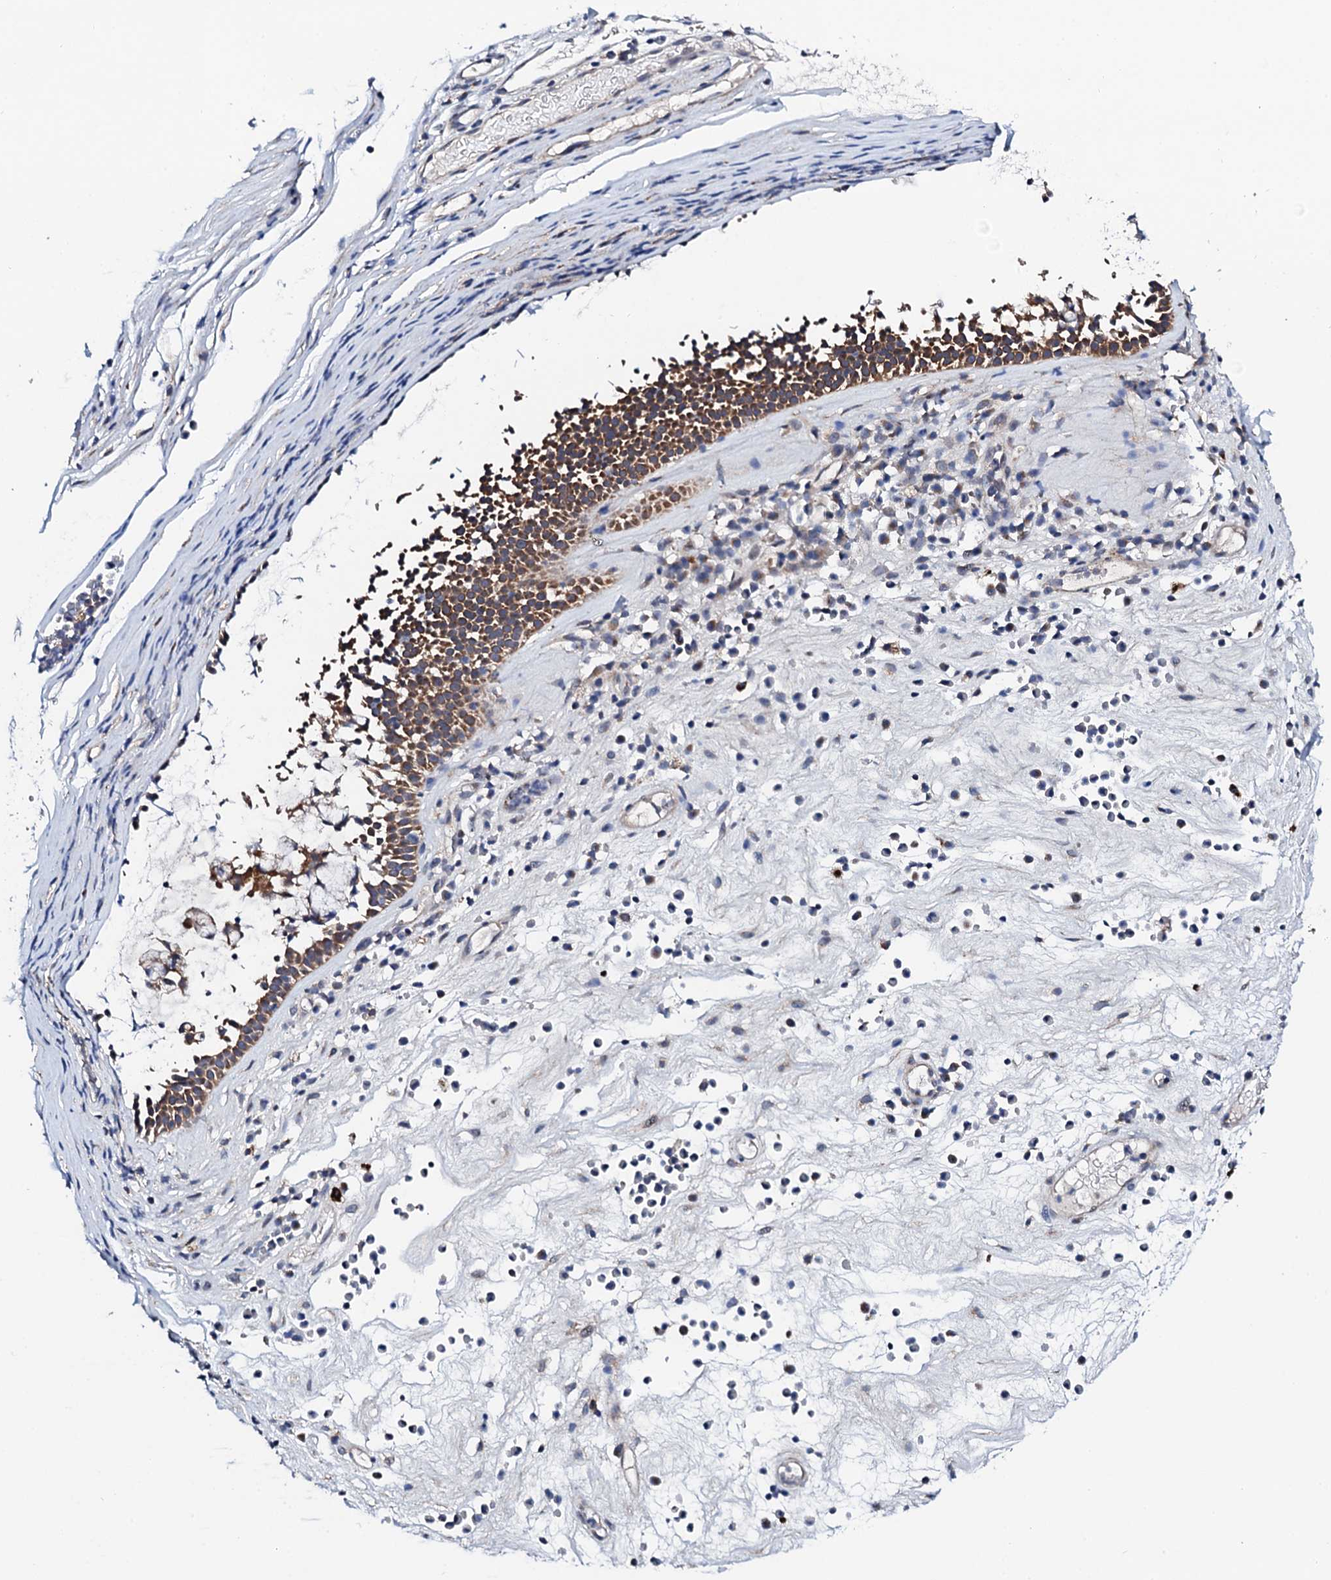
{"staining": {"intensity": "moderate", "quantity": ">75%", "location": "cytoplasmic/membranous"}, "tissue": "nasopharynx", "cell_type": "Respiratory epithelial cells", "image_type": "normal", "snomed": [{"axis": "morphology", "description": "Normal tissue, NOS"}, {"axis": "morphology", "description": "Inflammation, NOS"}, {"axis": "morphology", "description": "Malignant melanoma, Metastatic site"}, {"axis": "topography", "description": "Nasopharynx"}], "caption": "Nasopharynx stained for a protein (brown) demonstrates moderate cytoplasmic/membranous positive positivity in approximately >75% of respiratory epithelial cells.", "gene": "COG4", "patient": {"sex": "male", "age": 70}}